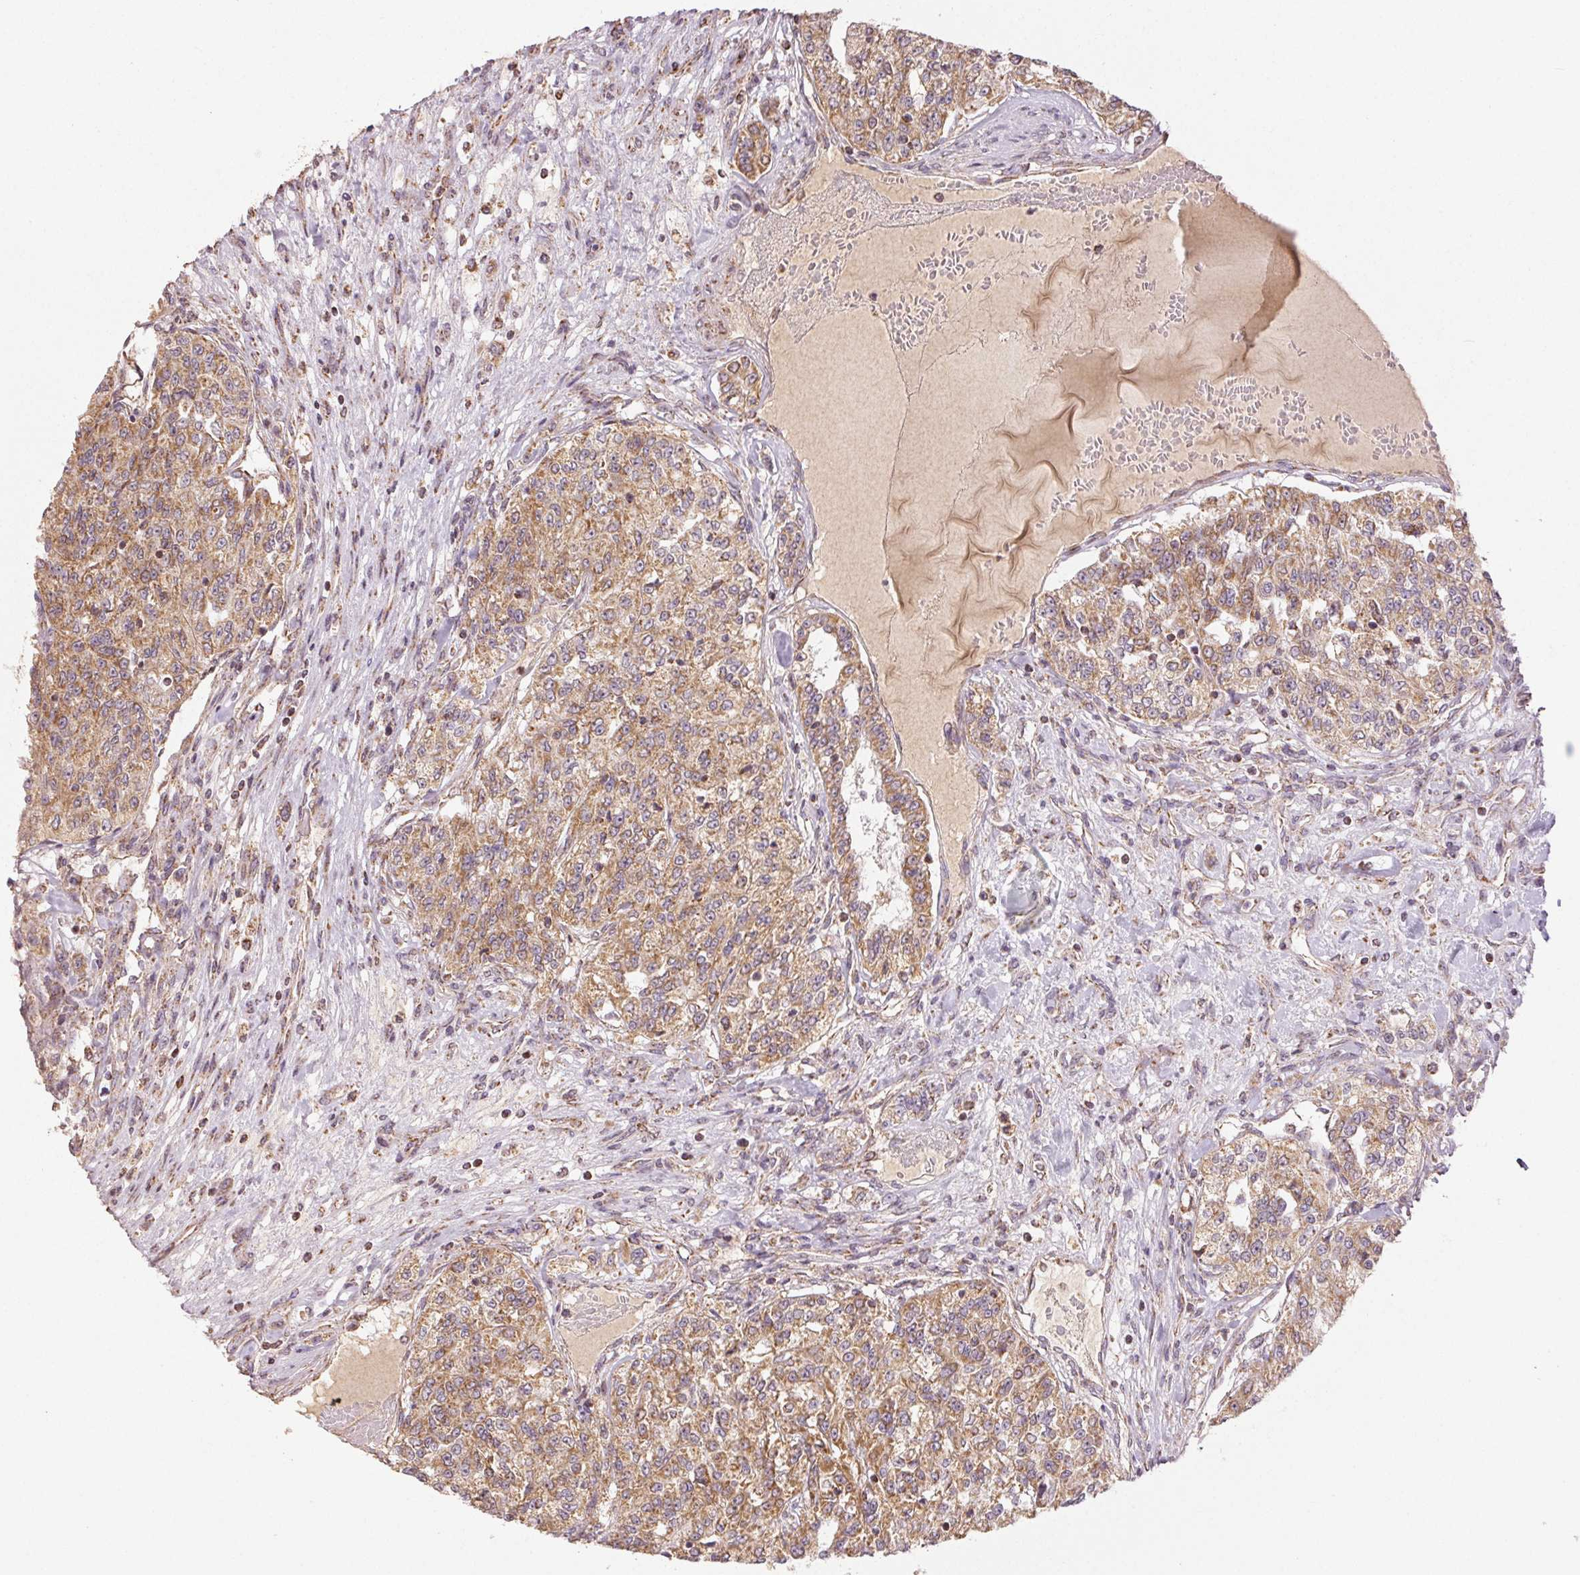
{"staining": {"intensity": "moderate", "quantity": ">75%", "location": "cytoplasmic/membranous"}, "tissue": "renal cancer", "cell_type": "Tumor cells", "image_type": "cancer", "snomed": [{"axis": "morphology", "description": "Adenocarcinoma, NOS"}, {"axis": "topography", "description": "Kidney"}], "caption": "An immunohistochemistry image of neoplastic tissue is shown. Protein staining in brown highlights moderate cytoplasmic/membranous positivity in renal adenocarcinoma within tumor cells.", "gene": "CLASP1", "patient": {"sex": "female", "age": 63}}